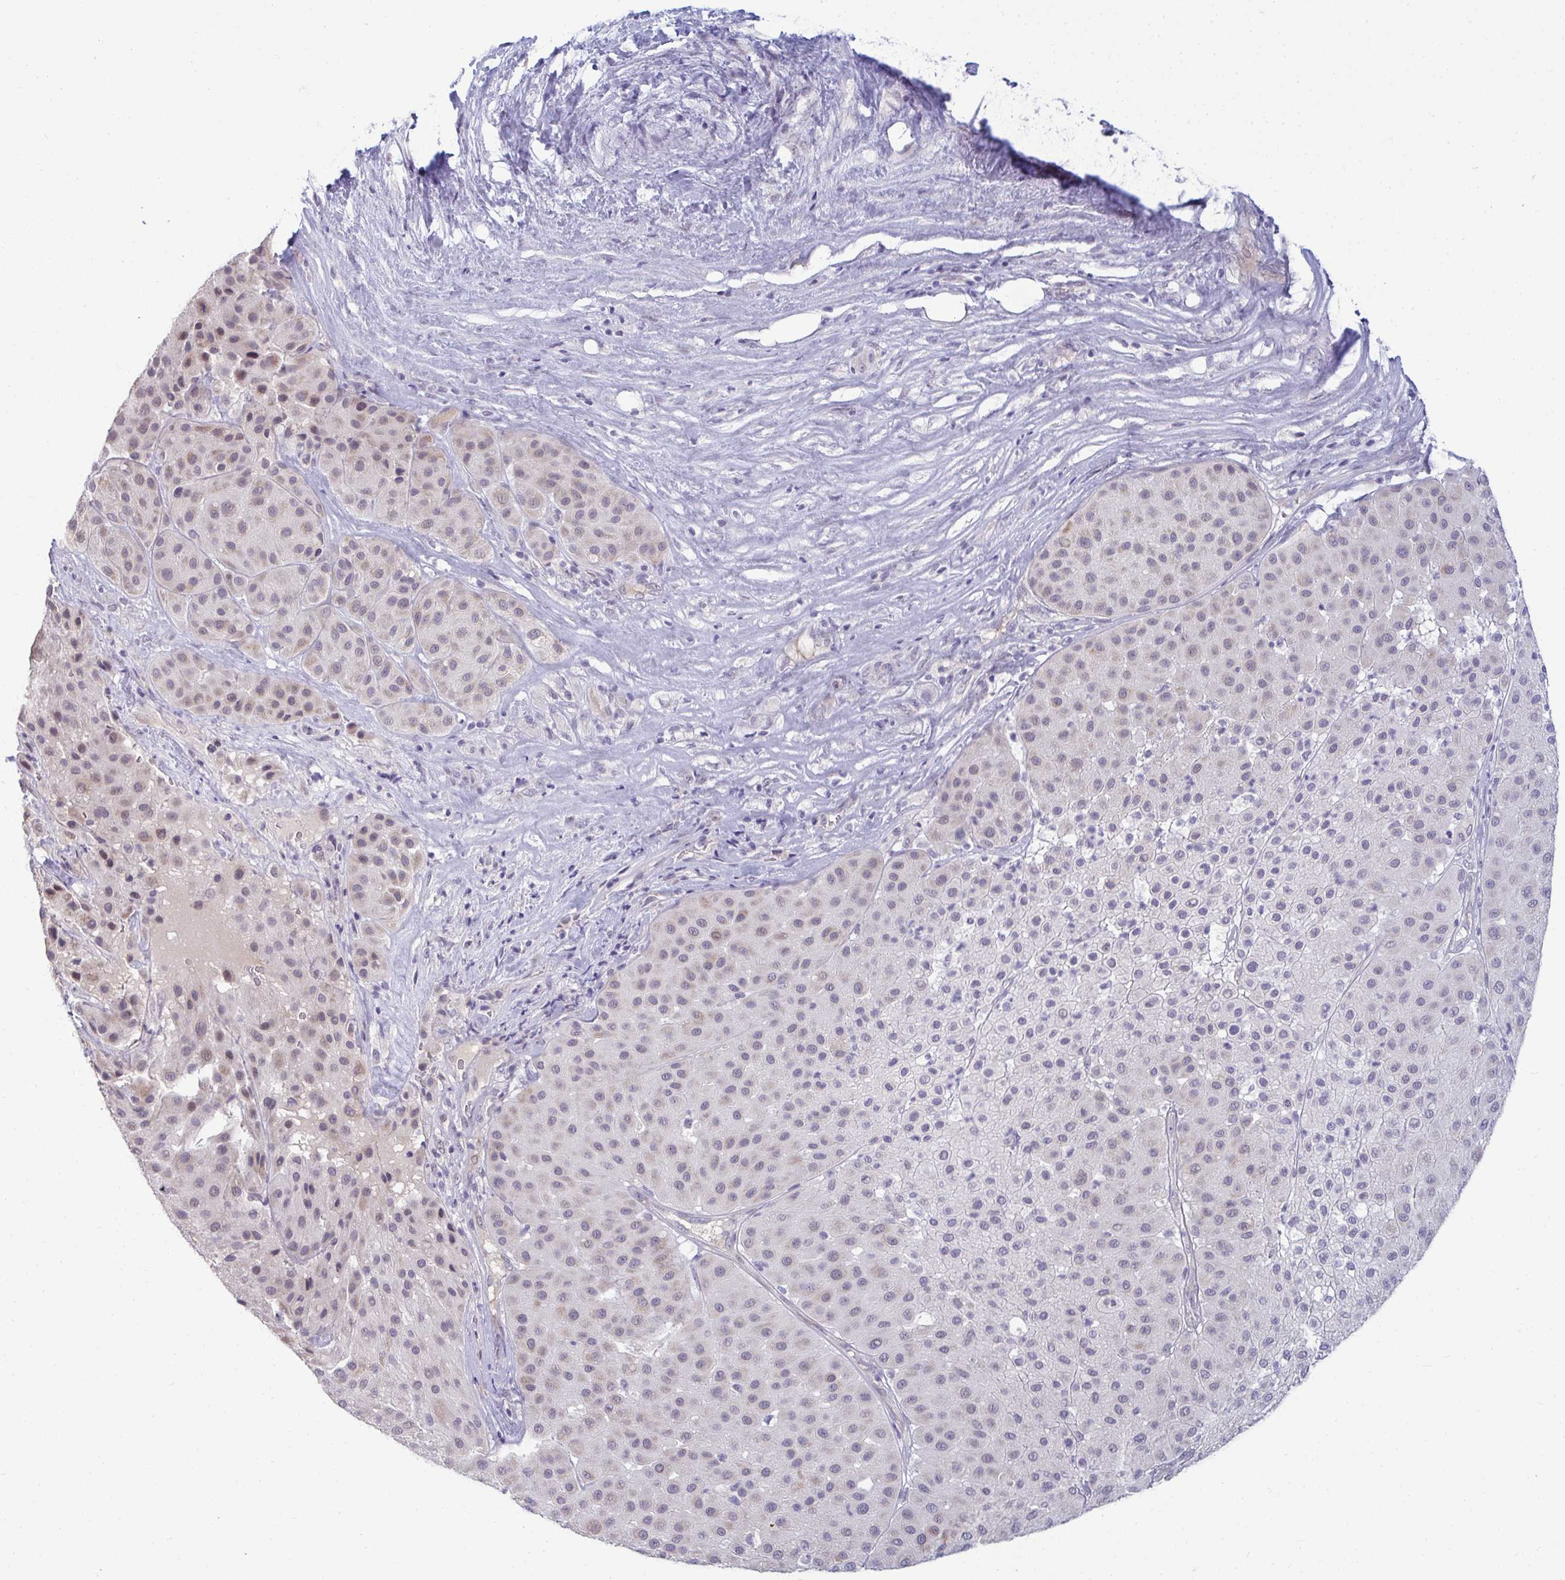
{"staining": {"intensity": "weak", "quantity": ">75%", "location": "nuclear"}, "tissue": "melanoma", "cell_type": "Tumor cells", "image_type": "cancer", "snomed": [{"axis": "morphology", "description": "Malignant melanoma, Metastatic site"}, {"axis": "topography", "description": "Smooth muscle"}], "caption": "Human melanoma stained with a brown dye exhibits weak nuclear positive positivity in approximately >75% of tumor cells.", "gene": "RNASEH1", "patient": {"sex": "male", "age": 41}}